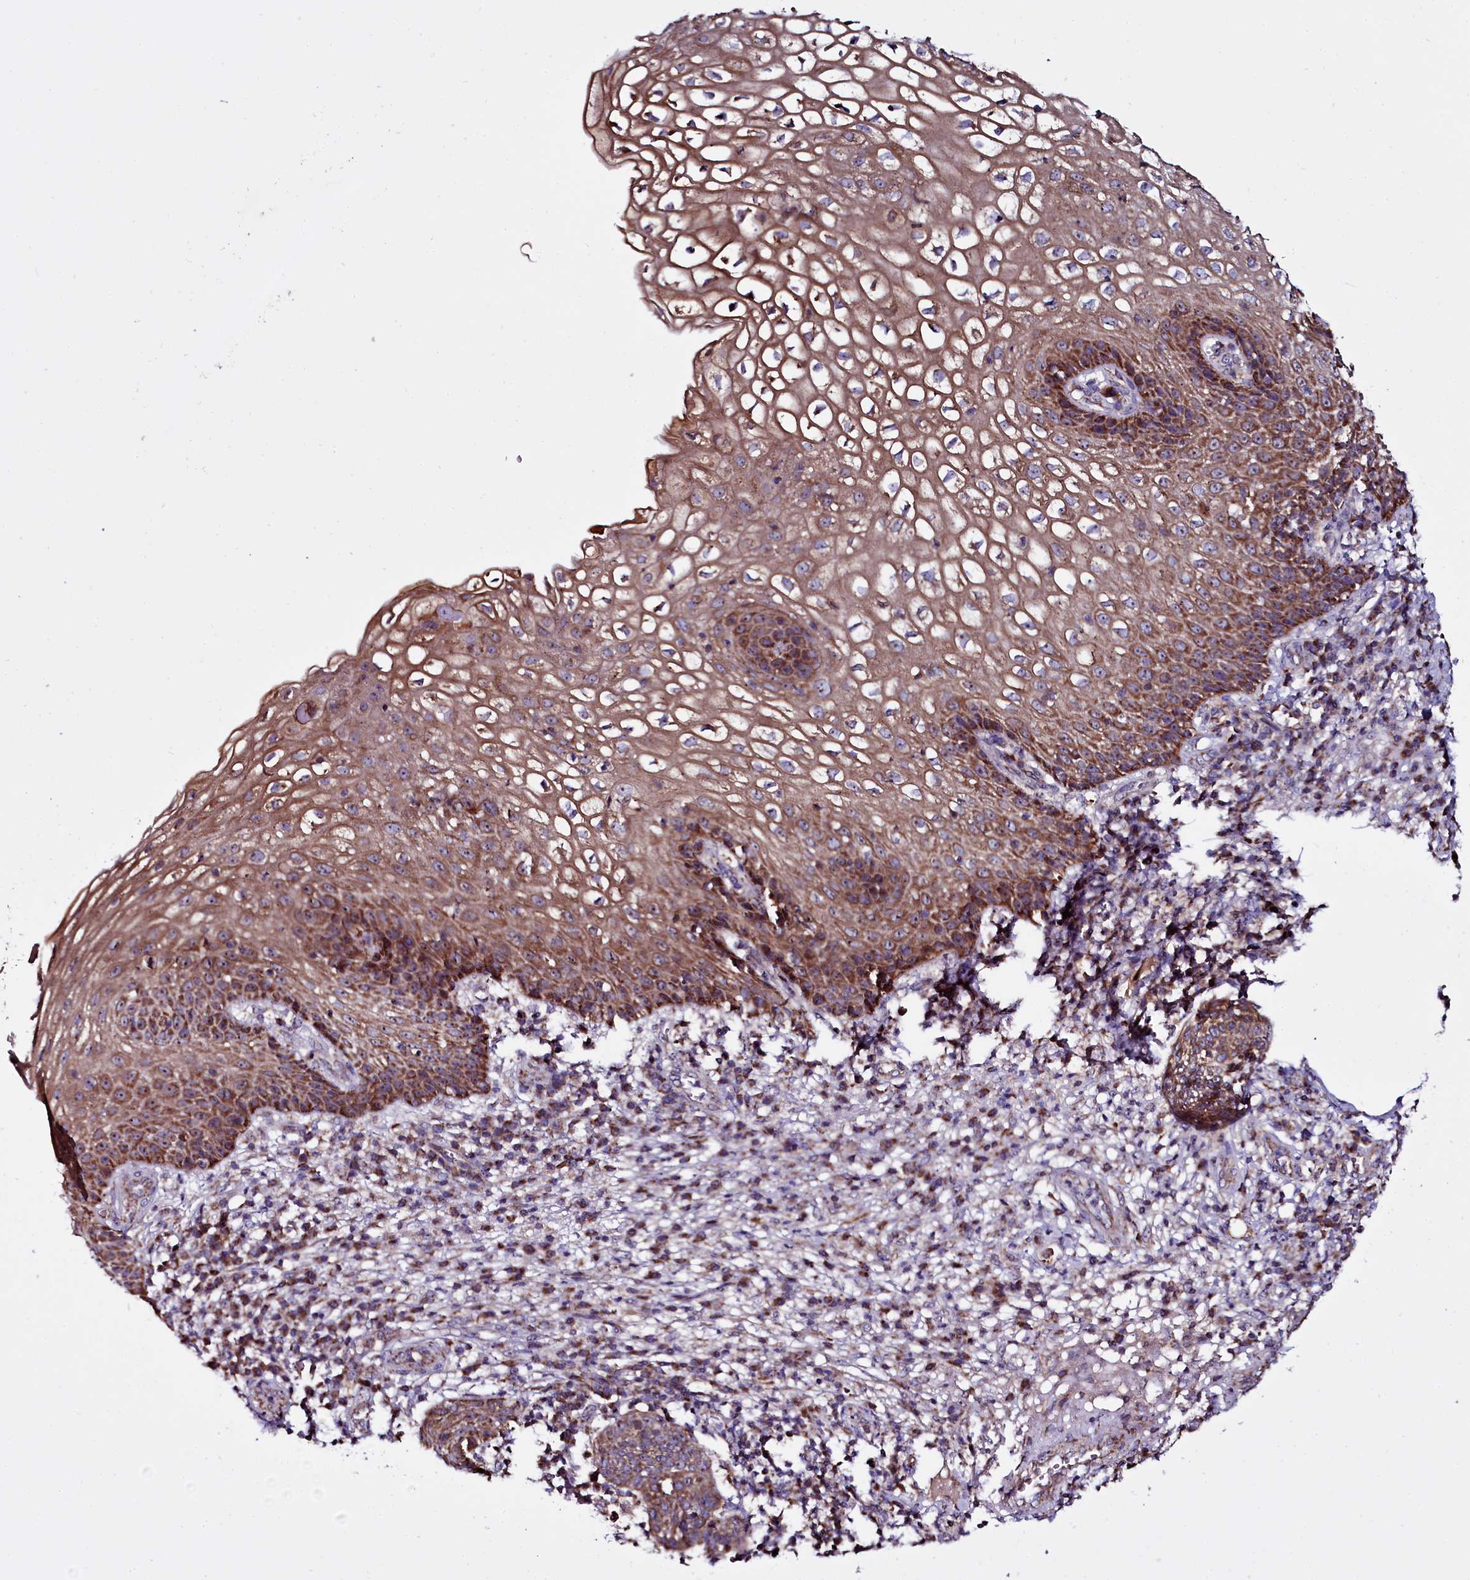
{"staining": {"intensity": "moderate", "quantity": ">75%", "location": "cytoplasmic/membranous"}, "tissue": "cervical cancer", "cell_type": "Tumor cells", "image_type": "cancer", "snomed": [{"axis": "morphology", "description": "Squamous cell carcinoma, NOS"}, {"axis": "topography", "description": "Cervix"}], "caption": "A medium amount of moderate cytoplasmic/membranous expression is present in about >75% of tumor cells in squamous cell carcinoma (cervical) tissue. Using DAB (brown) and hematoxylin (blue) stains, captured at high magnification using brightfield microscopy.", "gene": "NAA80", "patient": {"sex": "female", "age": 34}}